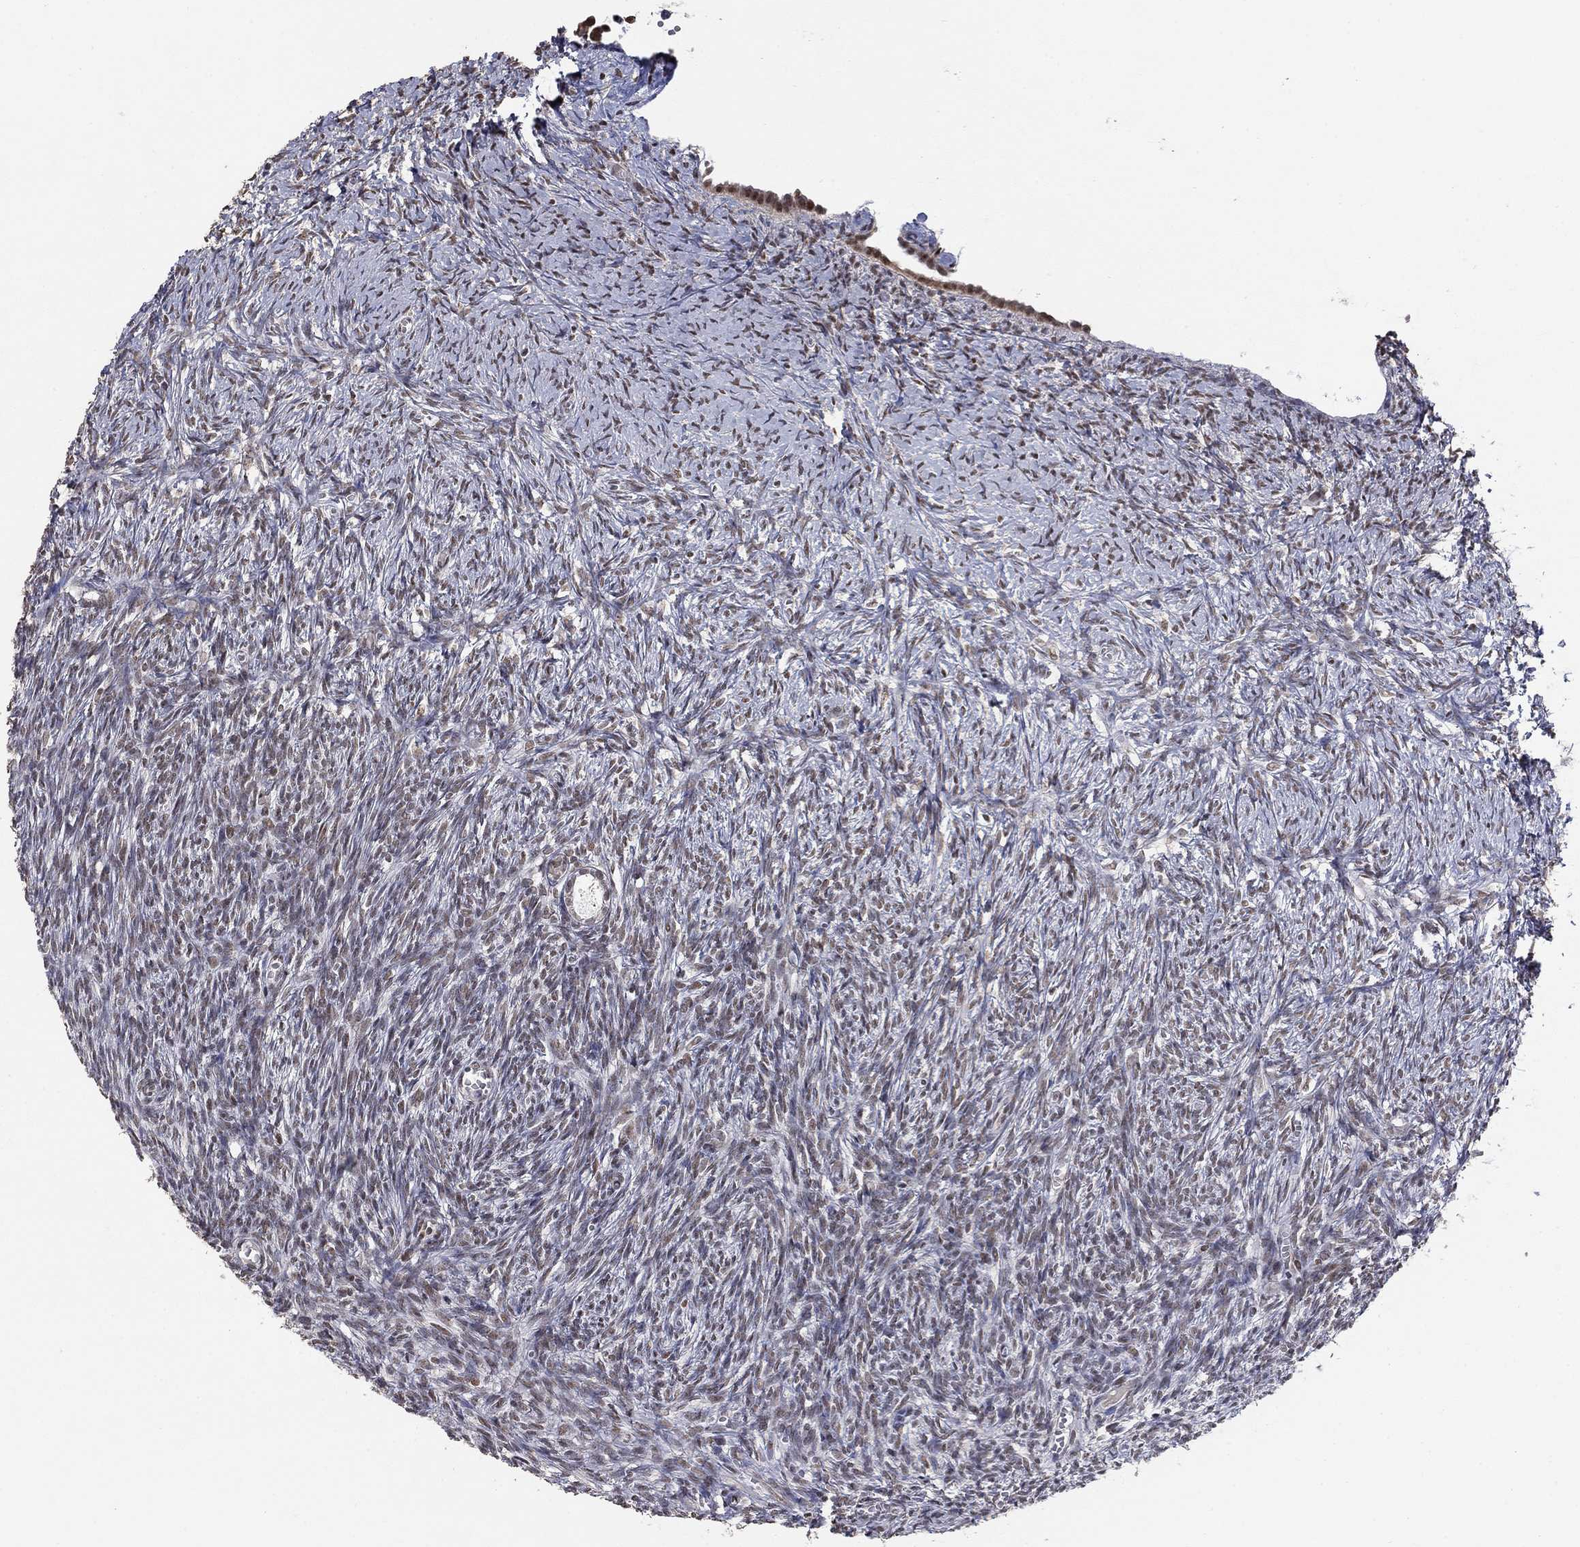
{"staining": {"intensity": "negative", "quantity": "none", "location": "none"}, "tissue": "ovary", "cell_type": "Follicle cells", "image_type": "normal", "snomed": [{"axis": "morphology", "description": "Normal tissue, NOS"}, {"axis": "topography", "description": "Ovary"}], "caption": "Unremarkable ovary was stained to show a protein in brown. There is no significant staining in follicle cells. (IHC, brightfield microscopy, high magnification).", "gene": "GRIA3", "patient": {"sex": "female", "age": 43}}